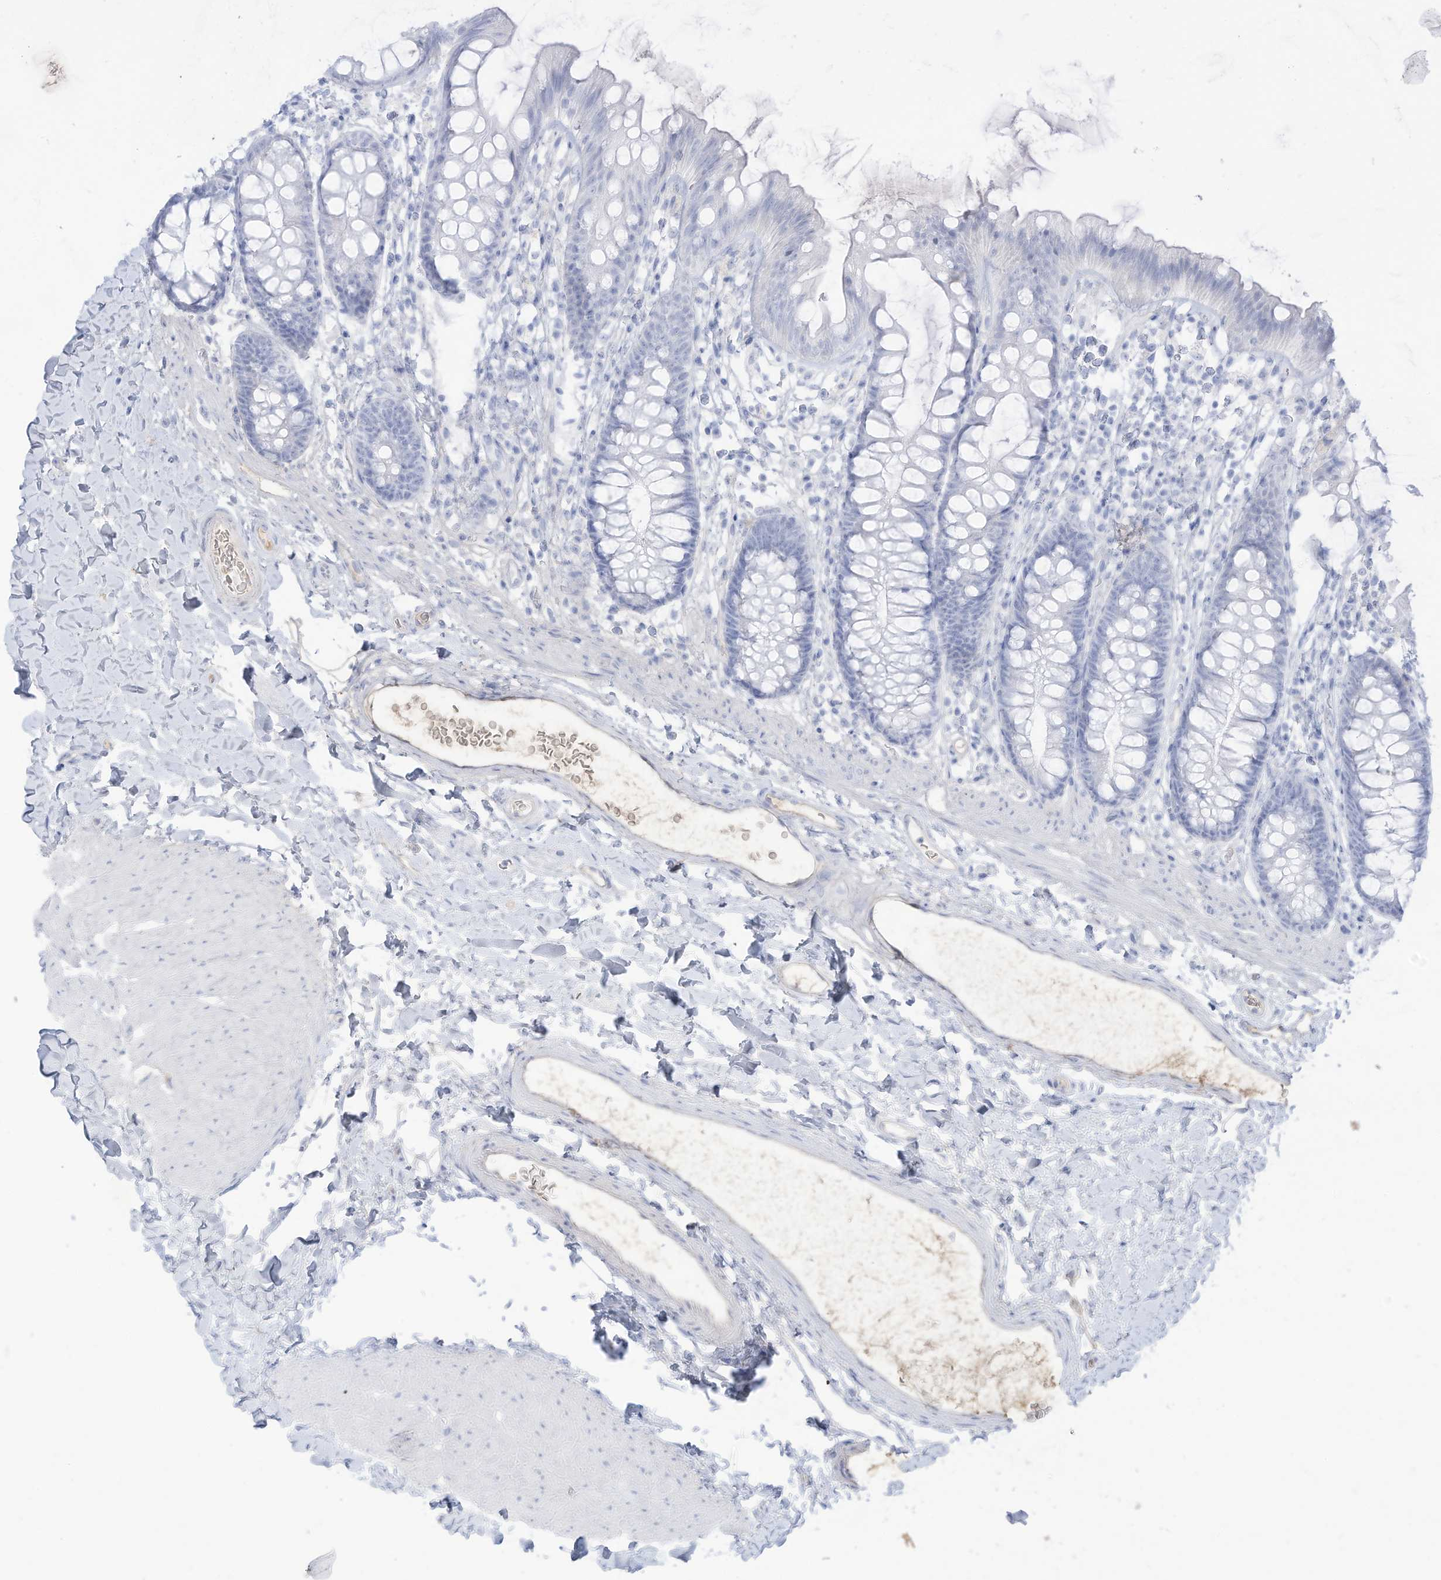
{"staining": {"intensity": "negative", "quantity": "none", "location": "none"}, "tissue": "colon", "cell_type": "Endothelial cells", "image_type": "normal", "snomed": [{"axis": "morphology", "description": "Normal tissue, NOS"}, {"axis": "topography", "description": "Colon"}], "caption": "IHC micrograph of normal human colon stained for a protein (brown), which exhibits no expression in endothelial cells. (DAB (3,3'-diaminobenzidine) IHC visualized using brightfield microscopy, high magnification).", "gene": "HSD17B13", "patient": {"sex": "female", "age": 62}}